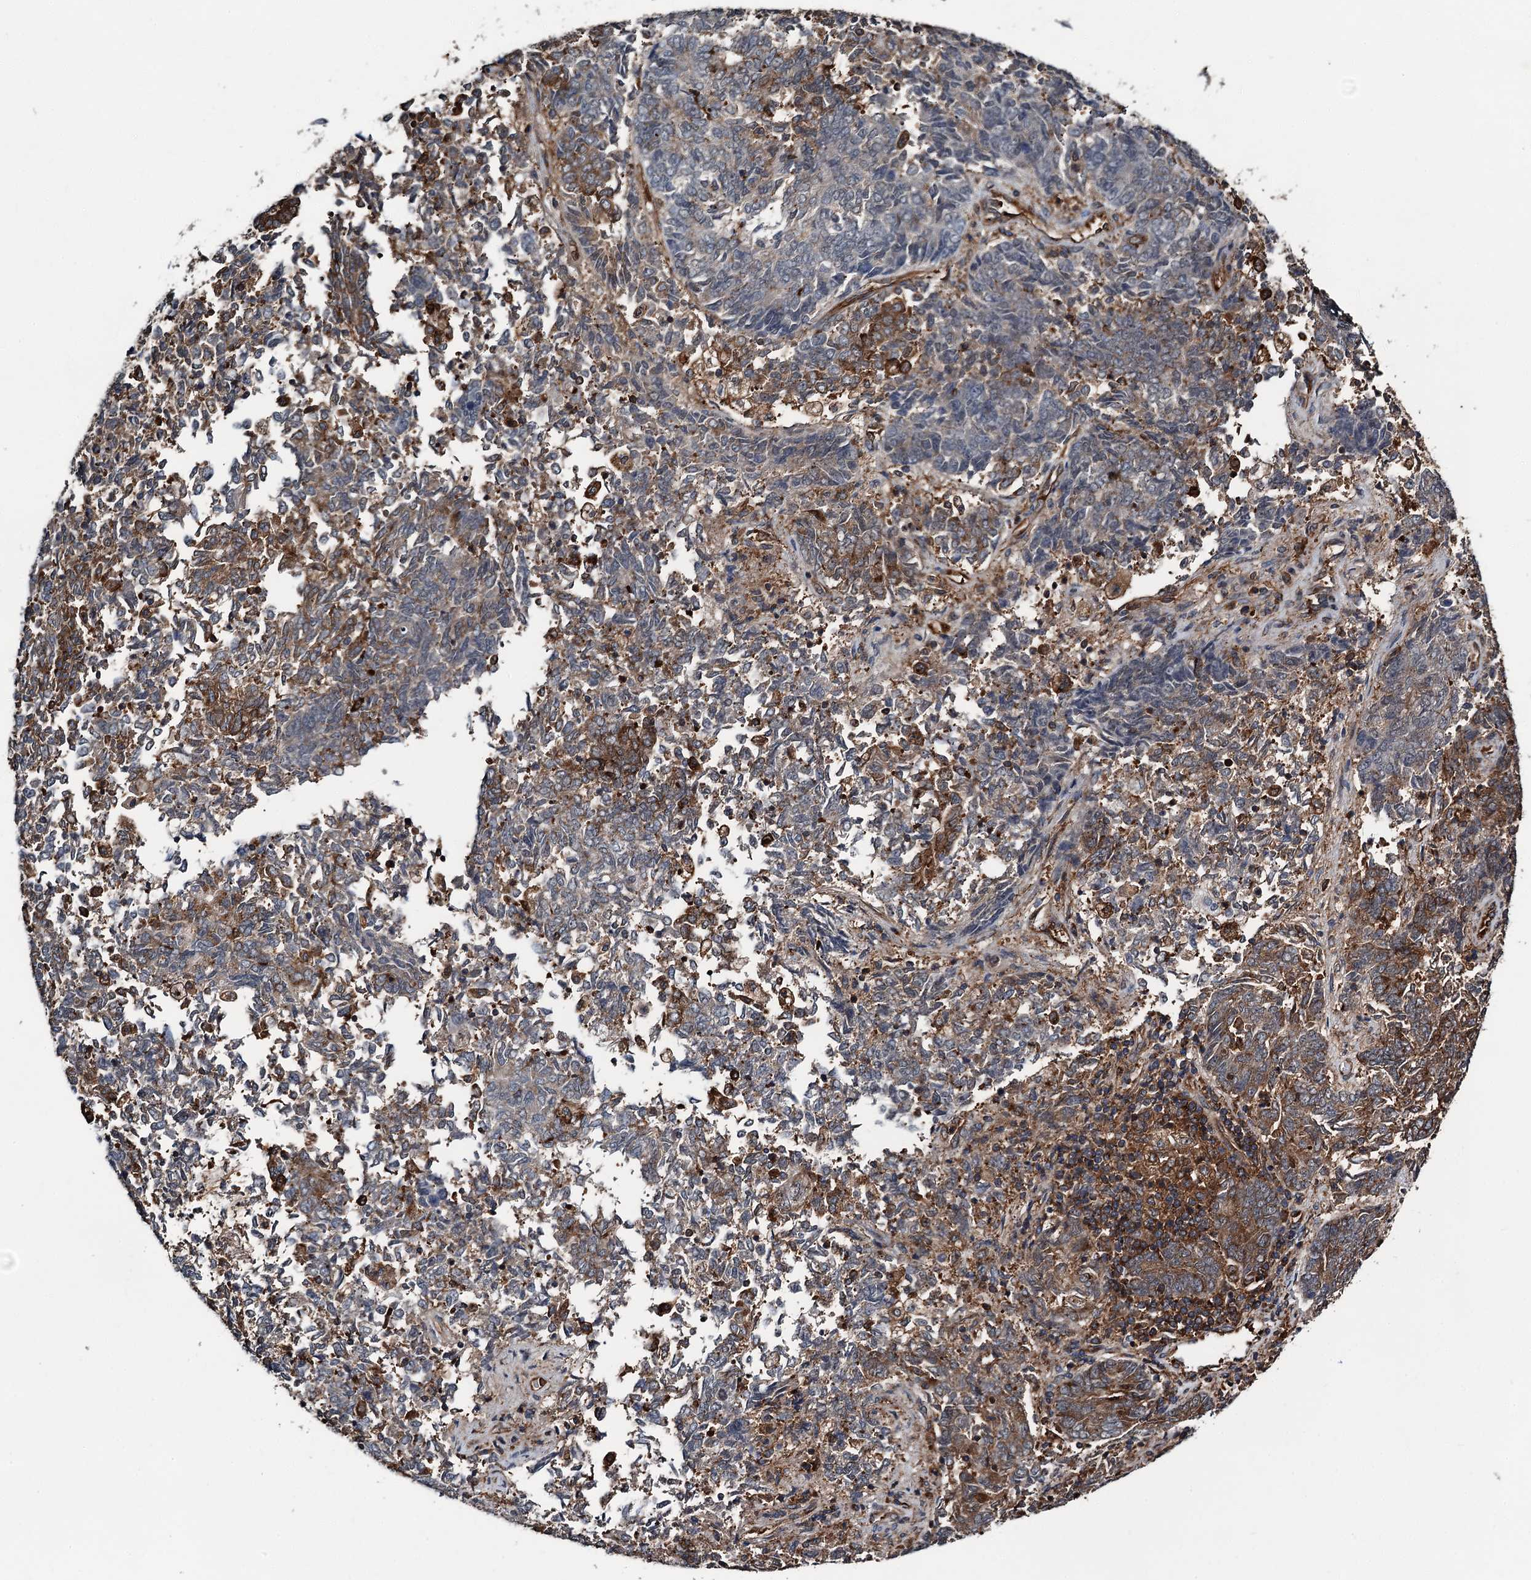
{"staining": {"intensity": "moderate", "quantity": "25%-75%", "location": "cytoplasmic/membranous"}, "tissue": "endometrial cancer", "cell_type": "Tumor cells", "image_type": "cancer", "snomed": [{"axis": "morphology", "description": "Adenocarcinoma, NOS"}, {"axis": "topography", "description": "Endometrium"}], "caption": "High-power microscopy captured an immunohistochemistry (IHC) image of endometrial cancer, revealing moderate cytoplasmic/membranous expression in about 25%-75% of tumor cells.", "gene": "WHAMM", "patient": {"sex": "female", "age": 80}}